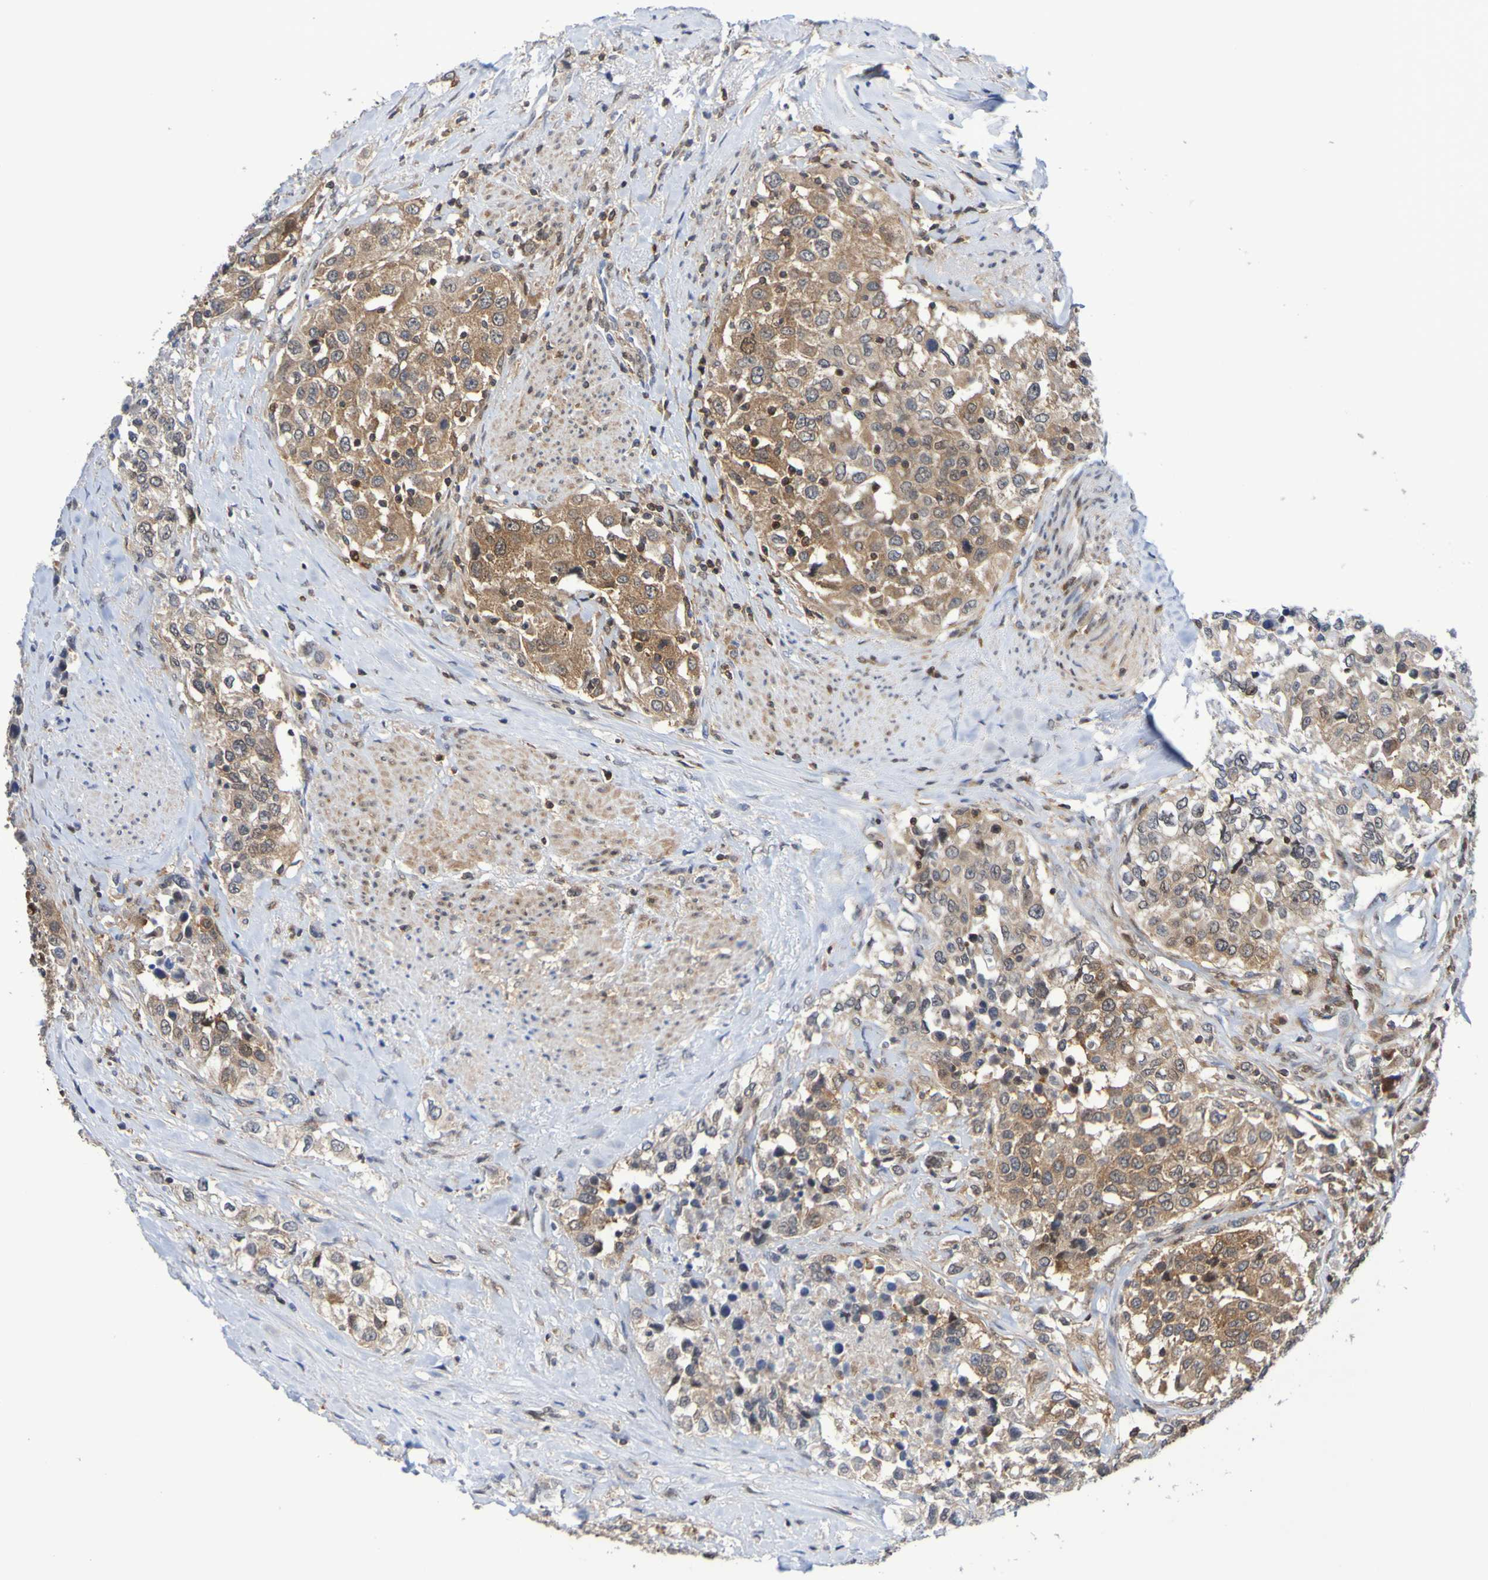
{"staining": {"intensity": "moderate", "quantity": ">75%", "location": "cytoplasmic/membranous"}, "tissue": "urothelial cancer", "cell_type": "Tumor cells", "image_type": "cancer", "snomed": [{"axis": "morphology", "description": "Urothelial carcinoma, High grade"}, {"axis": "topography", "description": "Urinary bladder"}], "caption": "Immunohistochemistry (IHC) photomicrograph of urothelial carcinoma (high-grade) stained for a protein (brown), which exhibits medium levels of moderate cytoplasmic/membranous expression in approximately >75% of tumor cells.", "gene": "ATIC", "patient": {"sex": "female", "age": 80}}